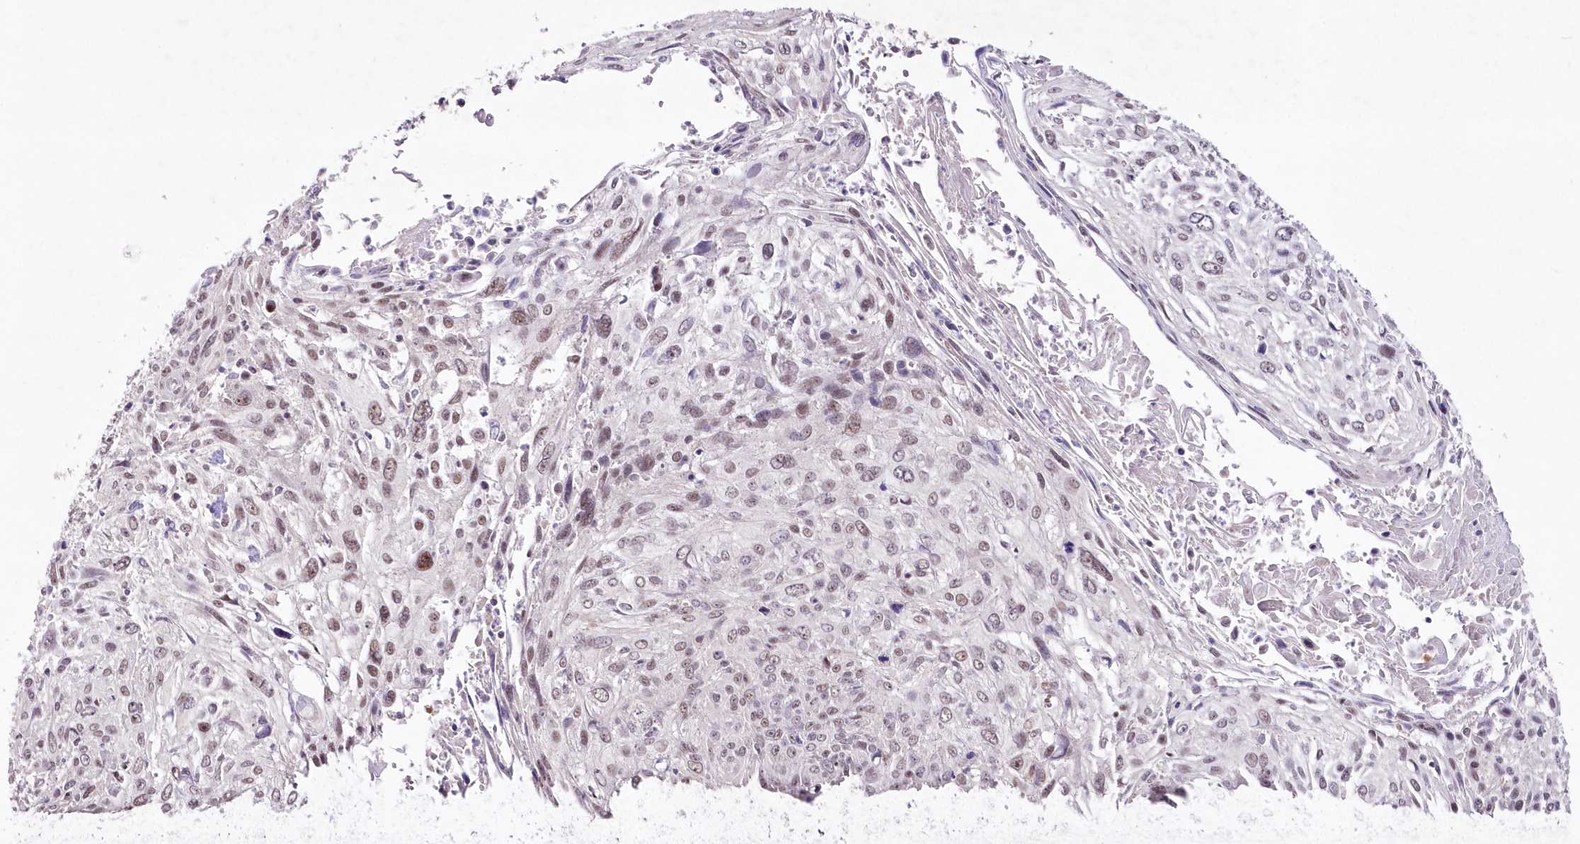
{"staining": {"intensity": "weak", "quantity": ">75%", "location": "nuclear"}, "tissue": "cervical cancer", "cell_type": "Tumor cells", "image_type": "cancer", "snomed": [{"axis": "morphology", "description": "Squamous cell carcinoma, NOS"}, {"axis": "topography", "description": "Cervix"}], "caption": "A brown stain labels weak nuclear staining of a protein in human cervical cancer (squamous cell carcinoma) tumor cells. (DAB (3,3'-diaminobenzidine) IHC with brightfield microscopy, high magnification).", "gene": "RBM27", "patient": {"sex": "female", "age": 51}}